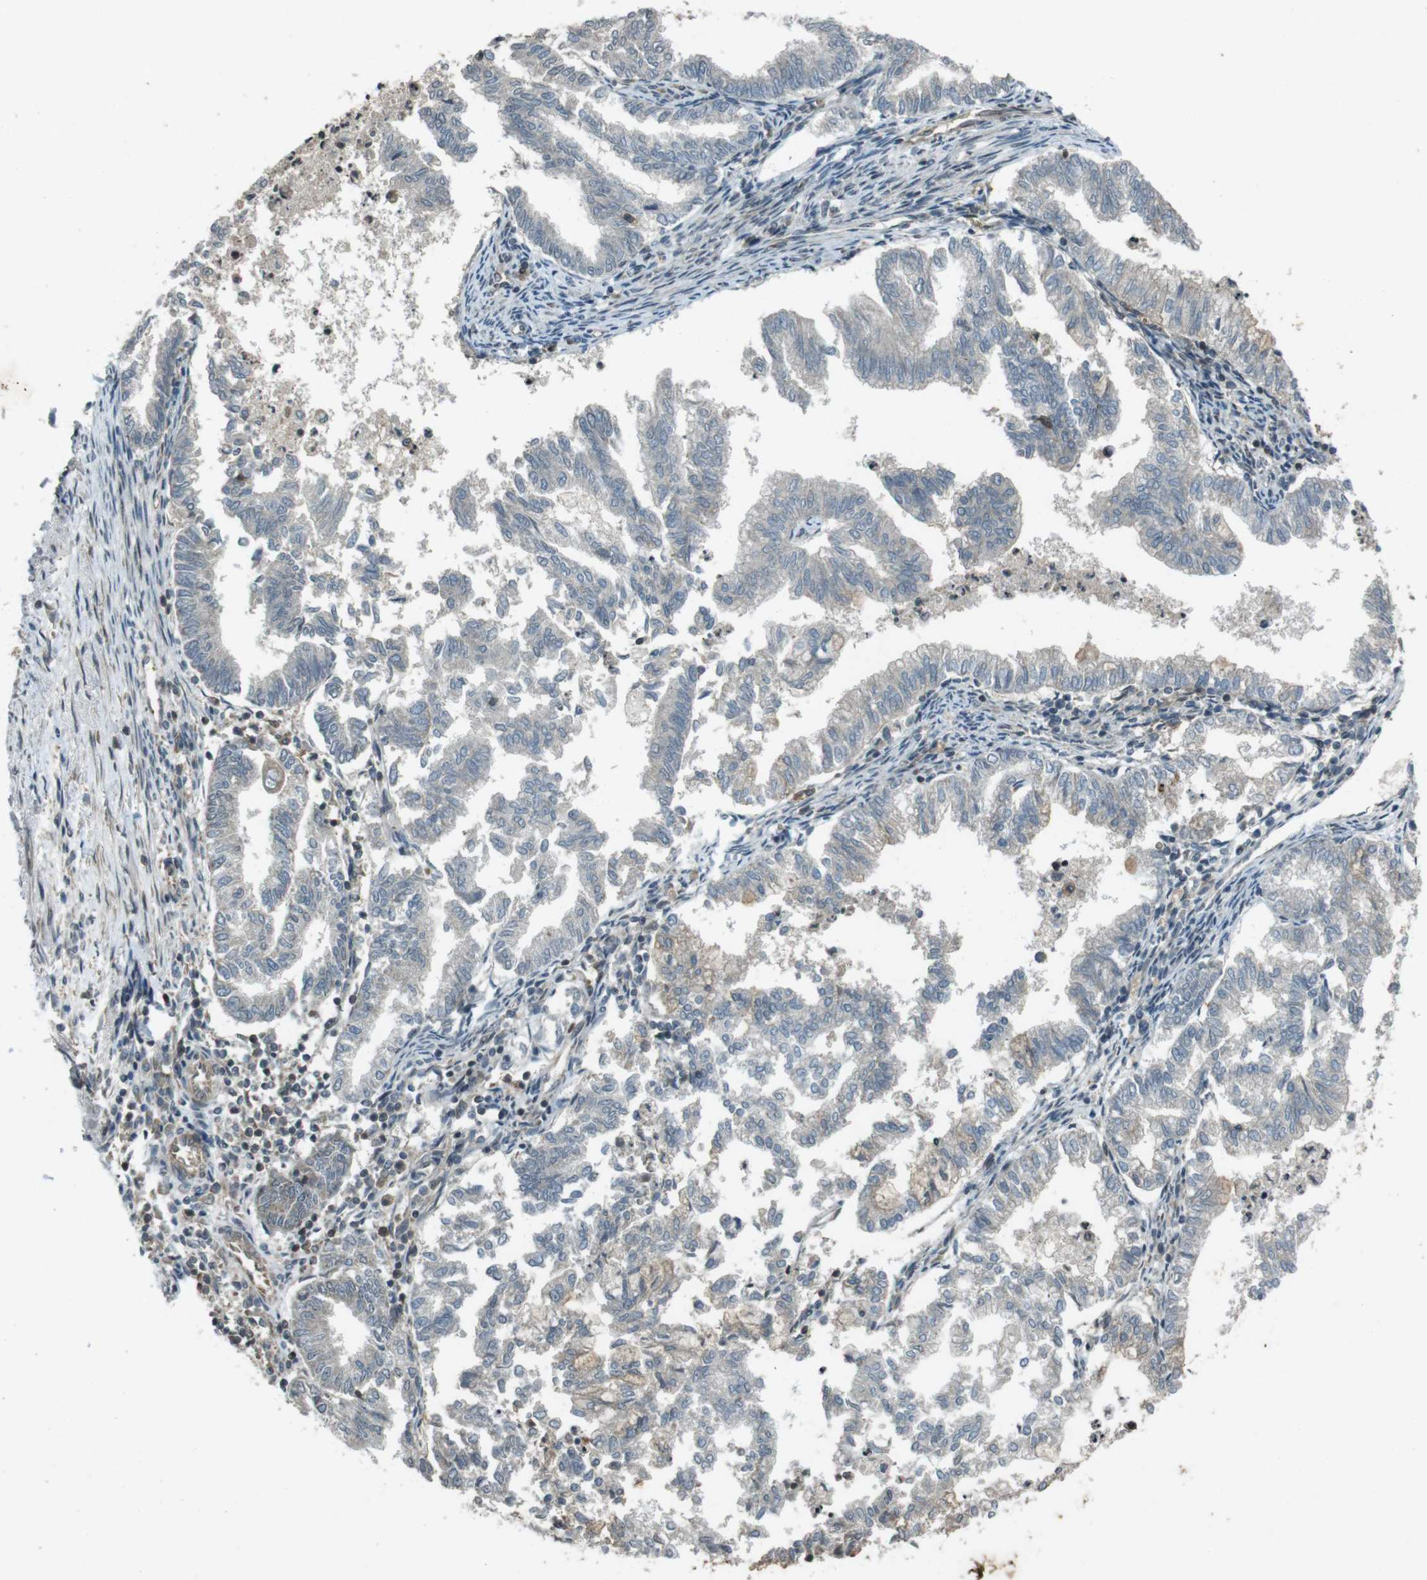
{"staining": {"intensity": "negative", "quantity": "none", "location": "none"}, "tissue": "endometrial cancer", "cell_type": "Tumor cells", "image_type": "cancer", "snomed": [{"axis": "morphology", "description": "Necrosis, NOS"}, {"axis": "morphology", "description": "Adenocarcinoma, NOS"}, {"axis": "topography", "description": "Endometrium"}], "caption": "This image is of endometrial adenocarcinoma stained with immunohistochemistry (IHC) to label a protein in brown with the nuclei are counter-stained blue. There is no expression in tumor cells. Brightfield microscopy of immunohistochemistry stained with DAB (brown) and hematoxylin (blue), captured at high magnification.", "gene": "ZYX", "patient": {"sex": "female", "age": 79}}